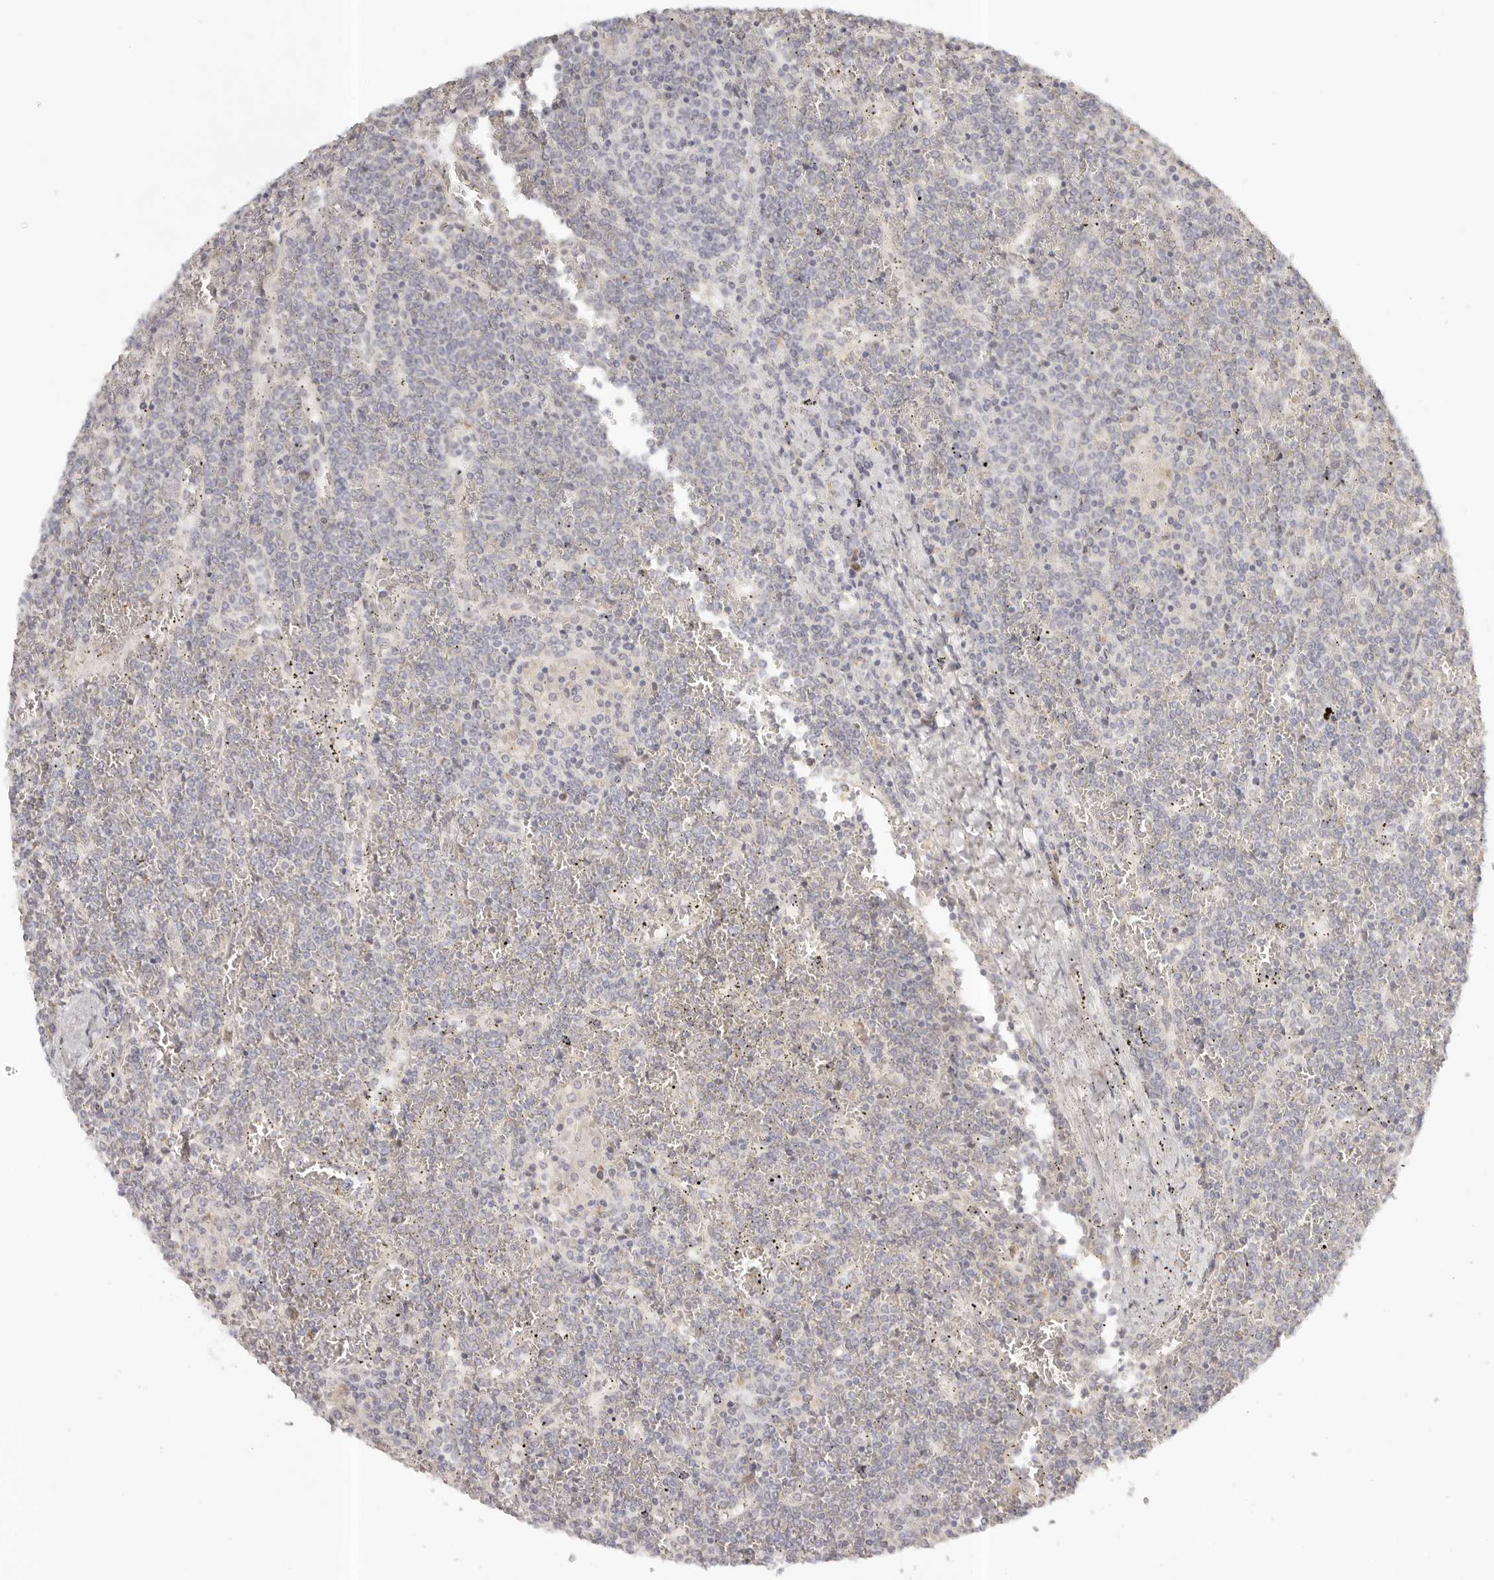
{"staining": {"intensity": "negative", "quantity": "none", "location": "none"}, "tissue": "lymphoma", "cell_type": "Tumor cells", "image_type": "cancer", "snomed": [{"axis": "morphology", "description": "Malignant lymphoma, non-Hodgkin's type, Low grade"}, {"axis": "topography", "description": "Spleen"}], "caption": "DAB immunohistochemical staining of lymphoma demonstrates no significant staining in tumor cells.", "gene": "KDF1", "patient": {"sex": "female", "age": 19}}